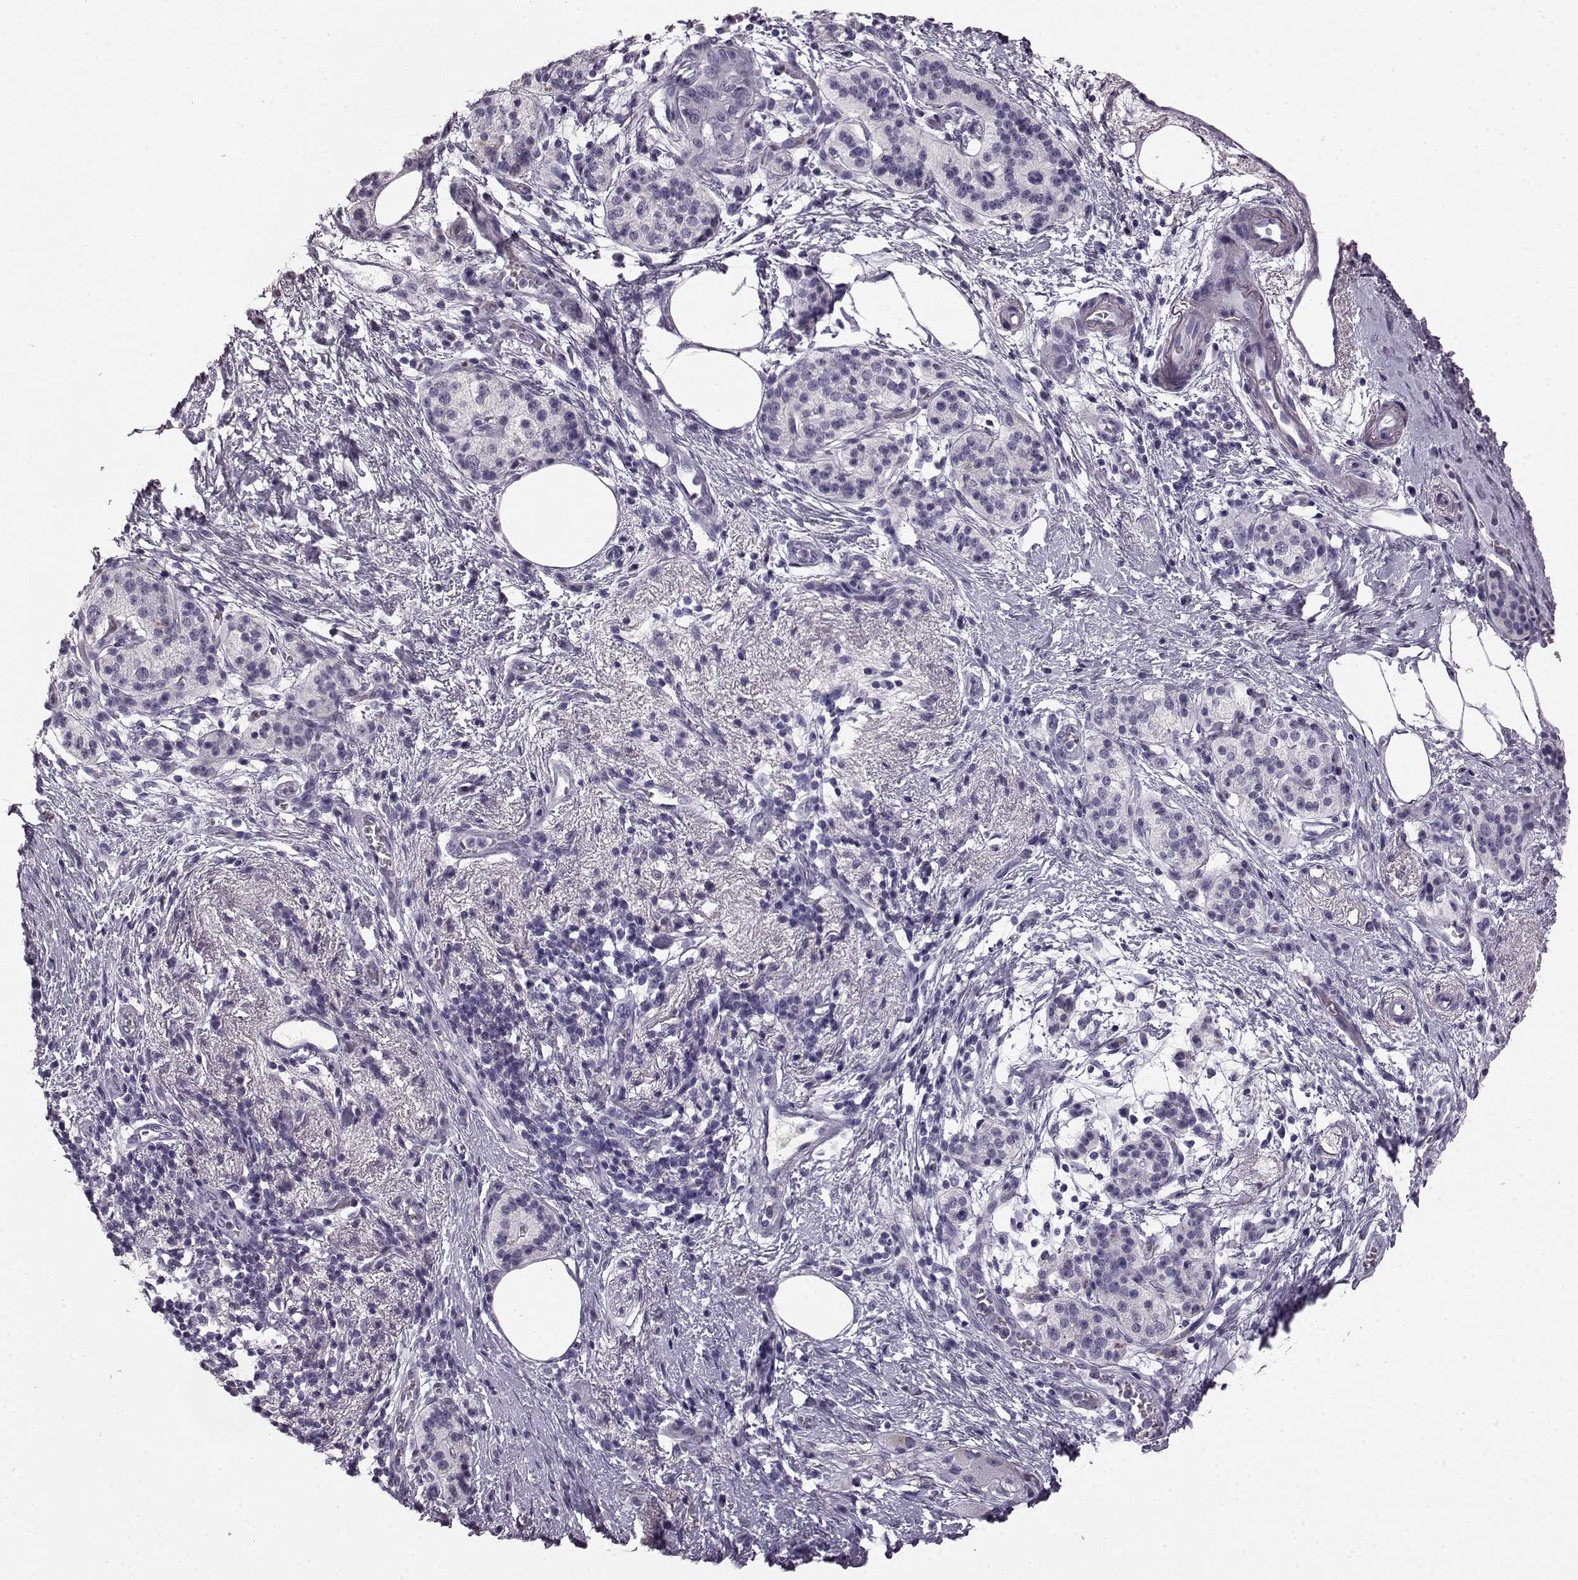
{"staining": {"intensity": "negative", "quantity": "none", "location": "none"}, "tissue": "pancreatic cancer", "cell_type": "Tumor cells", "image_type": "cancer", "snomed": [{"axis": "morphology", "description": "Adenocarcinoma, NOS"}, {"axis": "topography", "description": "Pancreas"}], "caption": "There is no significant expression in tumor cells of pancreatic adenocarcinoma.", "gene": "AIPL1", "patient": {"sex": "female", "age": 72}}